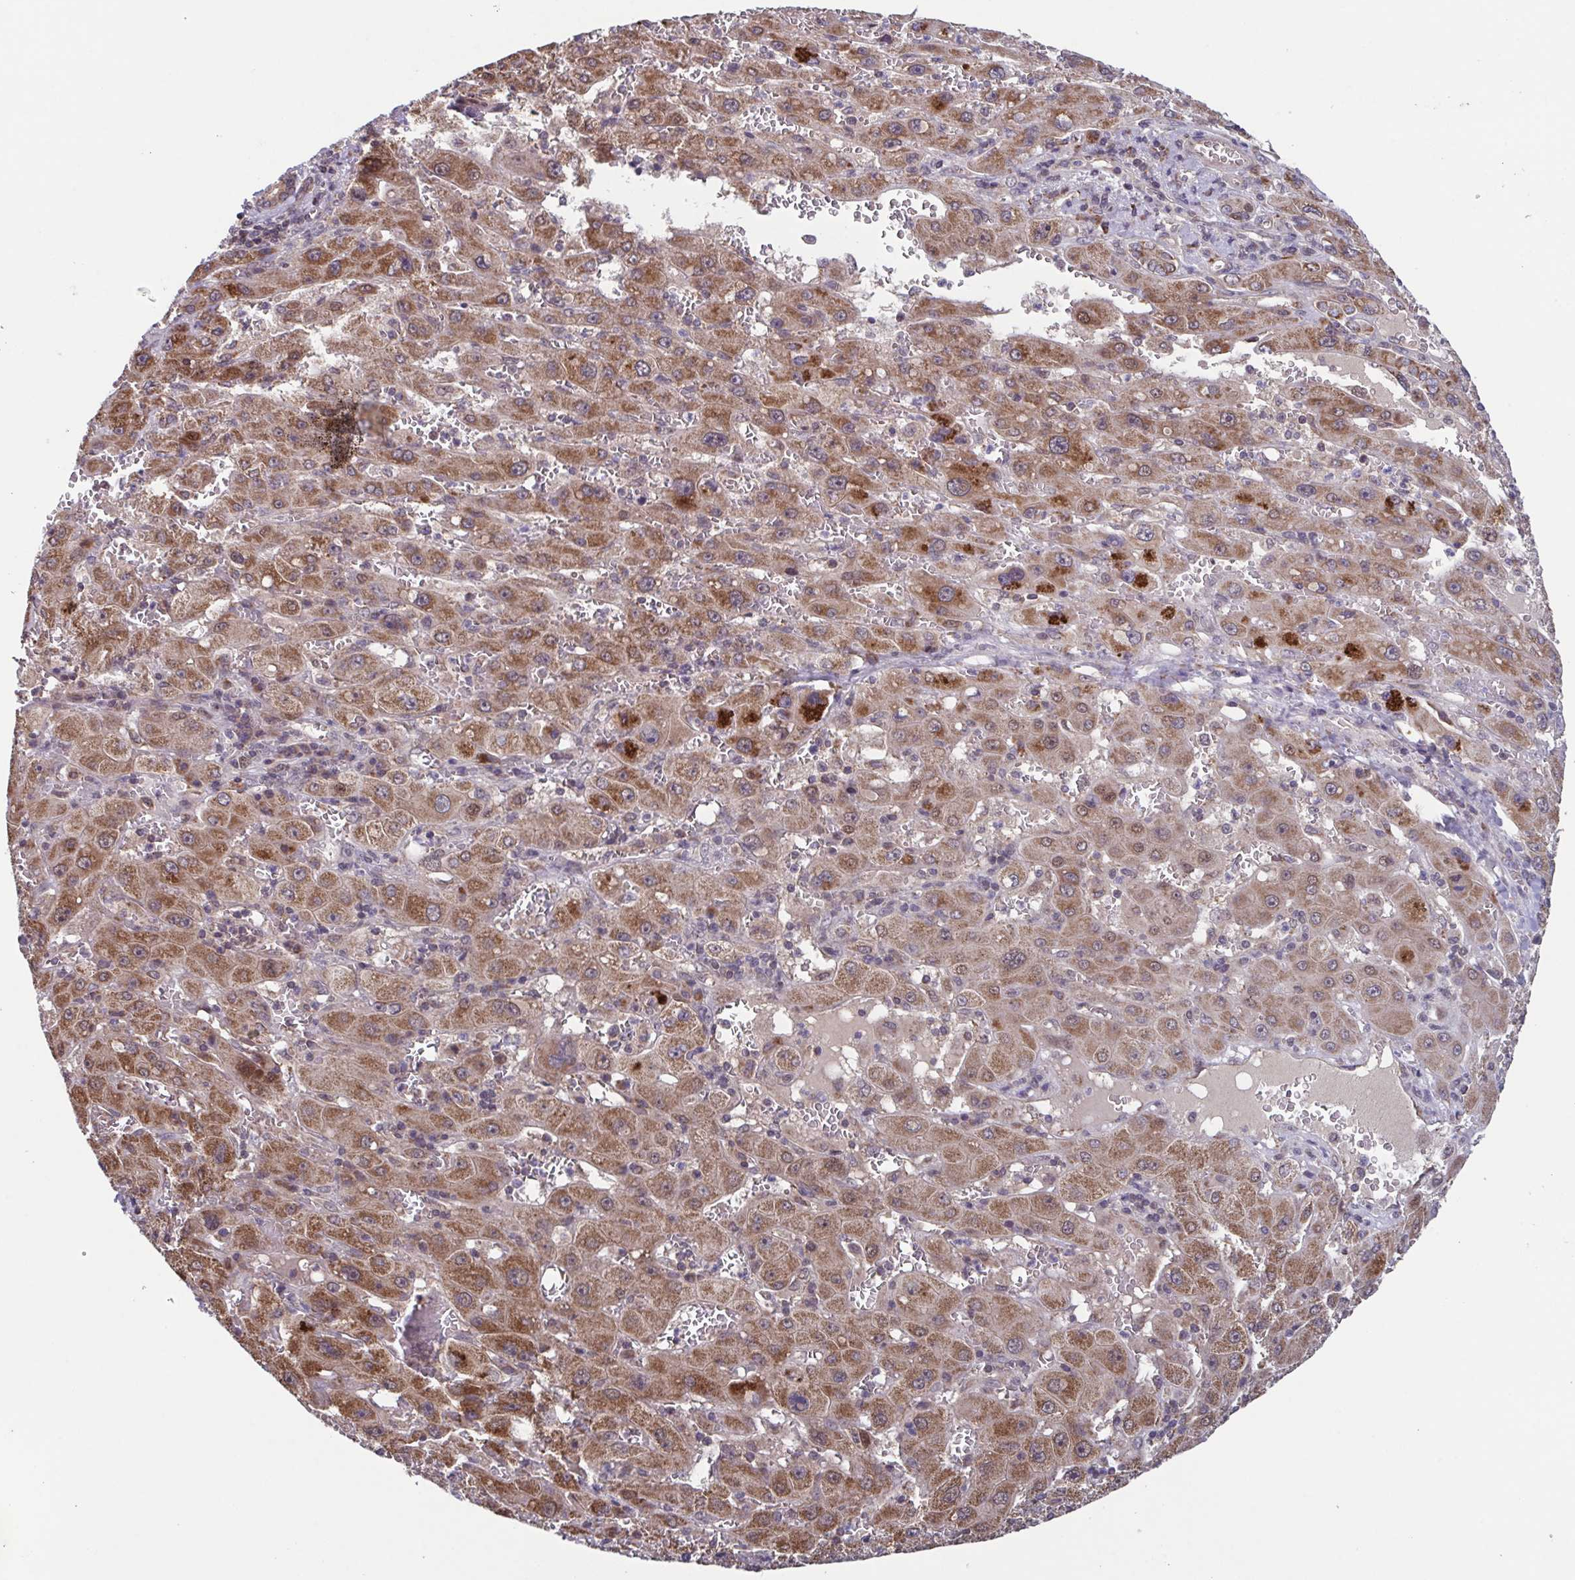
{"staining": {"intensity": "moderate", "quantity": ">75%", "location": "cytoplasmic/membranous"}, "tissue": "liver cancer", "cell_type": "Tumor cells", "image_type": "cancer", "snomed": [{"axis": "morphology", "description": "Carcinoma, Hepatocellular, NOS"}, {"axis": "topography", "description": "Liver"}], "caption": "Hepatocellular carcinoma (liver) tissue shows moderate cytoplasmic/membranous positivity in approximately >75% of tumor cells, visualized by immunohistochemistry.", "gene": "TTC19", "patient": {"sex": "female", "age": 73}}